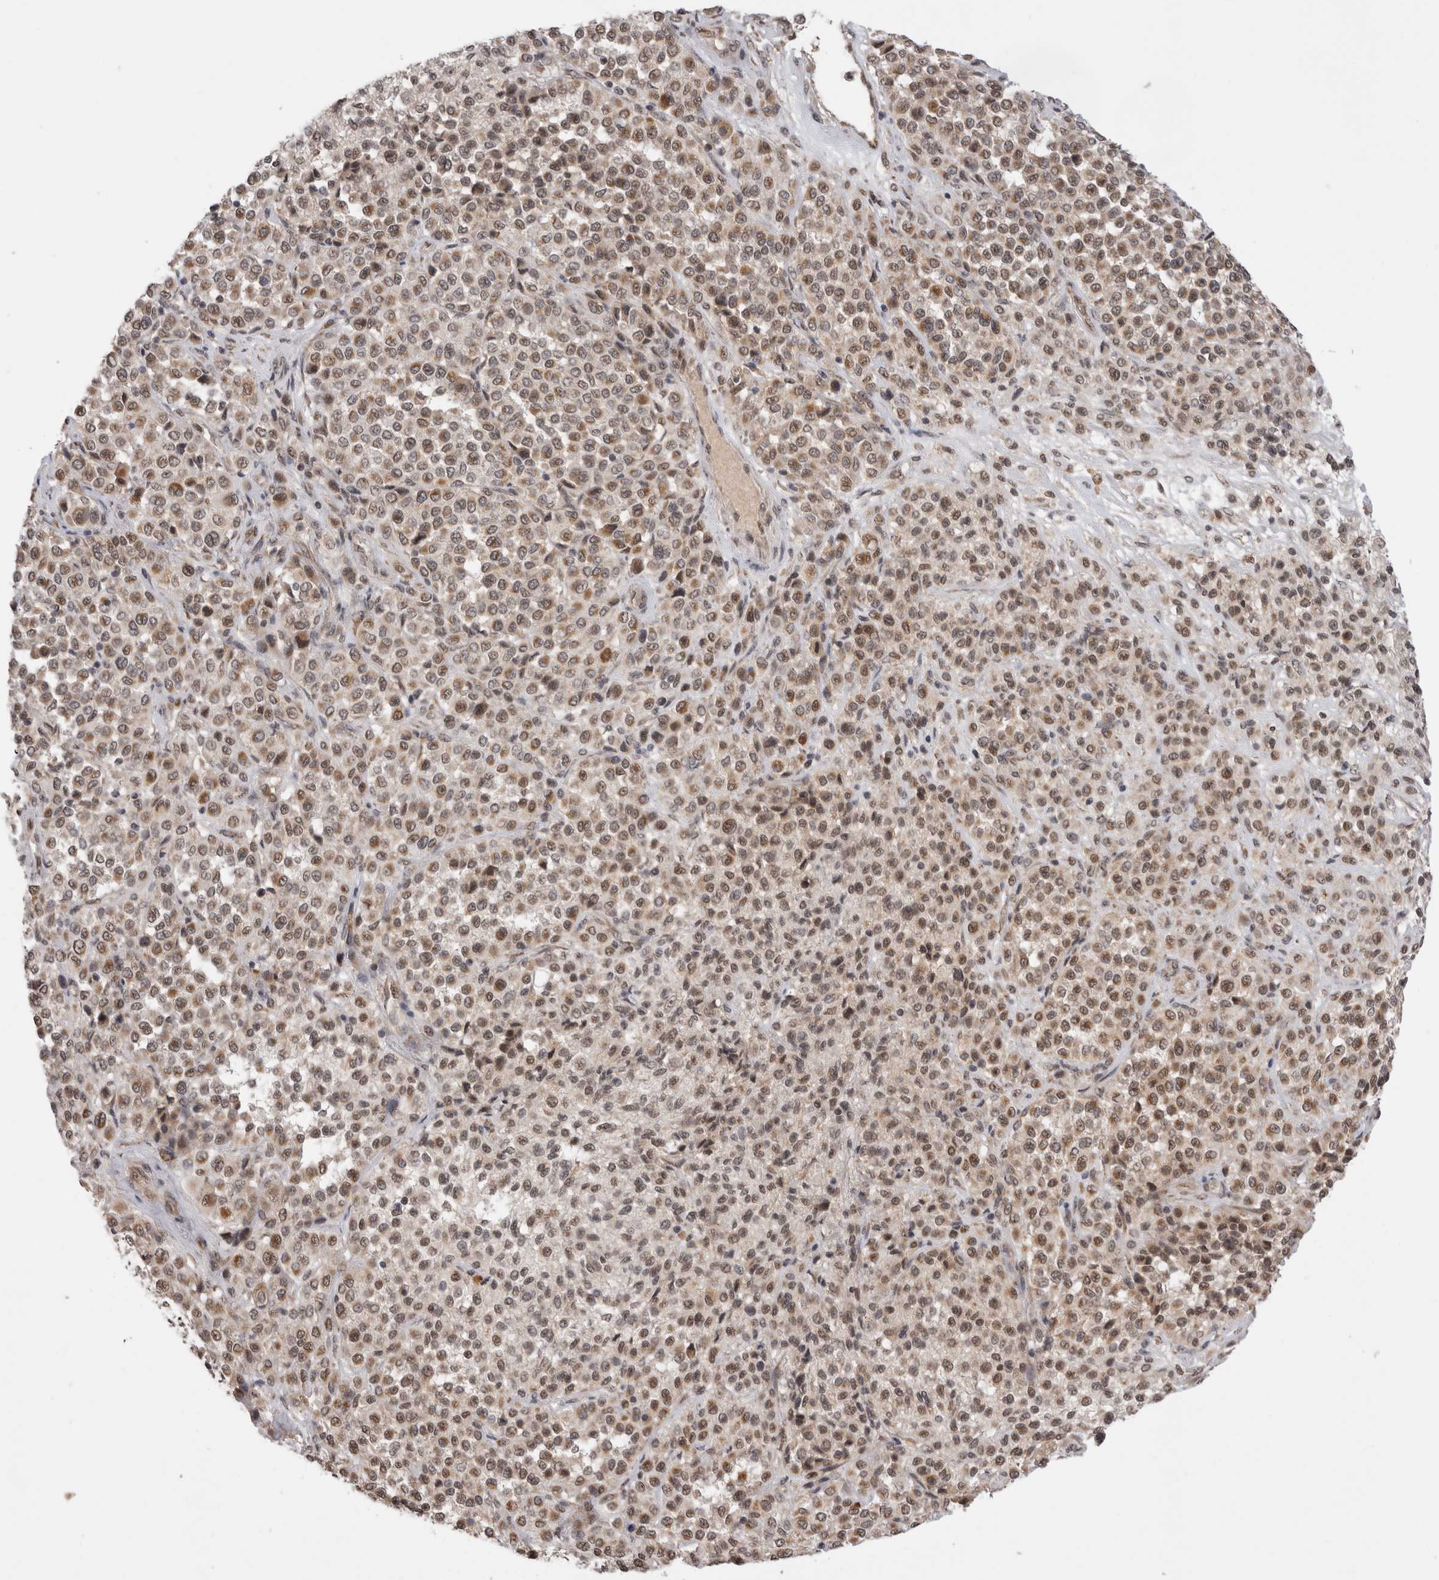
{"staining": {"intensity": "moderate", "quantity": ">75%", "location": "nuclear"}, "tissue": "melanoma", "cell_type": "Tumor cells", "image_type": "cancer", "snomed": [{"axis": "morphology", "description": "Malignant melanoma, Metastatic site"}, {"axis": "topography", "description": "Pancreas"}], "caption": "This image shows immunohistochemistry (IHC) staining of human malignant melanoma (metastatic site), with medium moderate nuclear positivity in about >75% of tumor cells.", "gene": "TMEM65", "patient": {"sex": "female", "age": 30}}